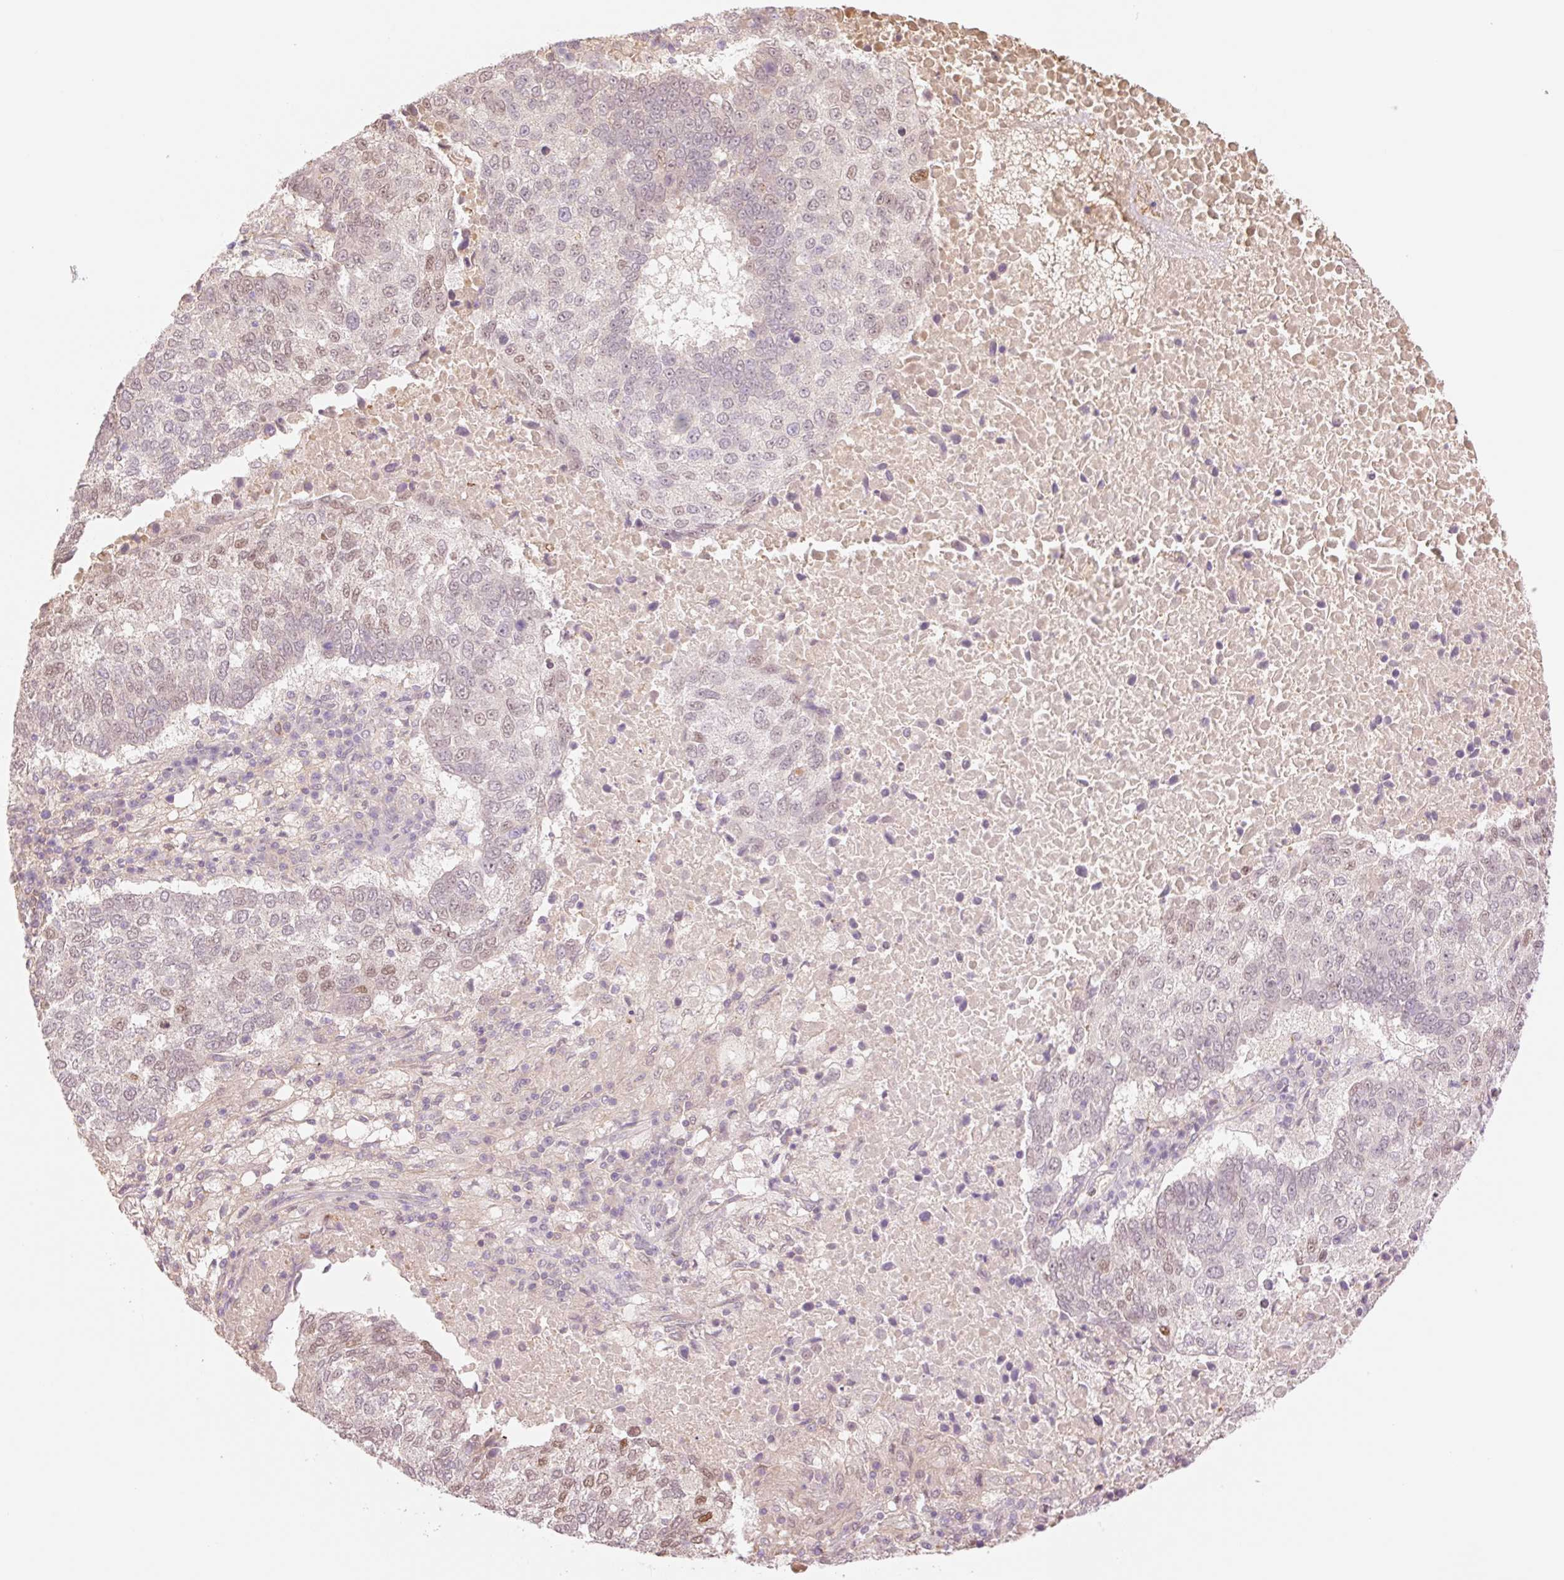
{"staining": {"intensity": "weak", "quantity": "25%-75%", "location": "nuclear"}, "tissue": "lung cancer", "cell_type": "Tumor cells", "image_type": "cancer", "snomed": [{"axis": "morphology", "description": "Squamous cell carcinoma, NOS"}, {"axis": "topography", "description": "Lung"}], "caption": "About 25%-75% of tumor cells in human lung cancer exhibit weak nuclear protein positivity as visualized by brown immunohistochemical staining.", "gene": "HEBP1", "patient": {"sex": "male", "age": 73}}